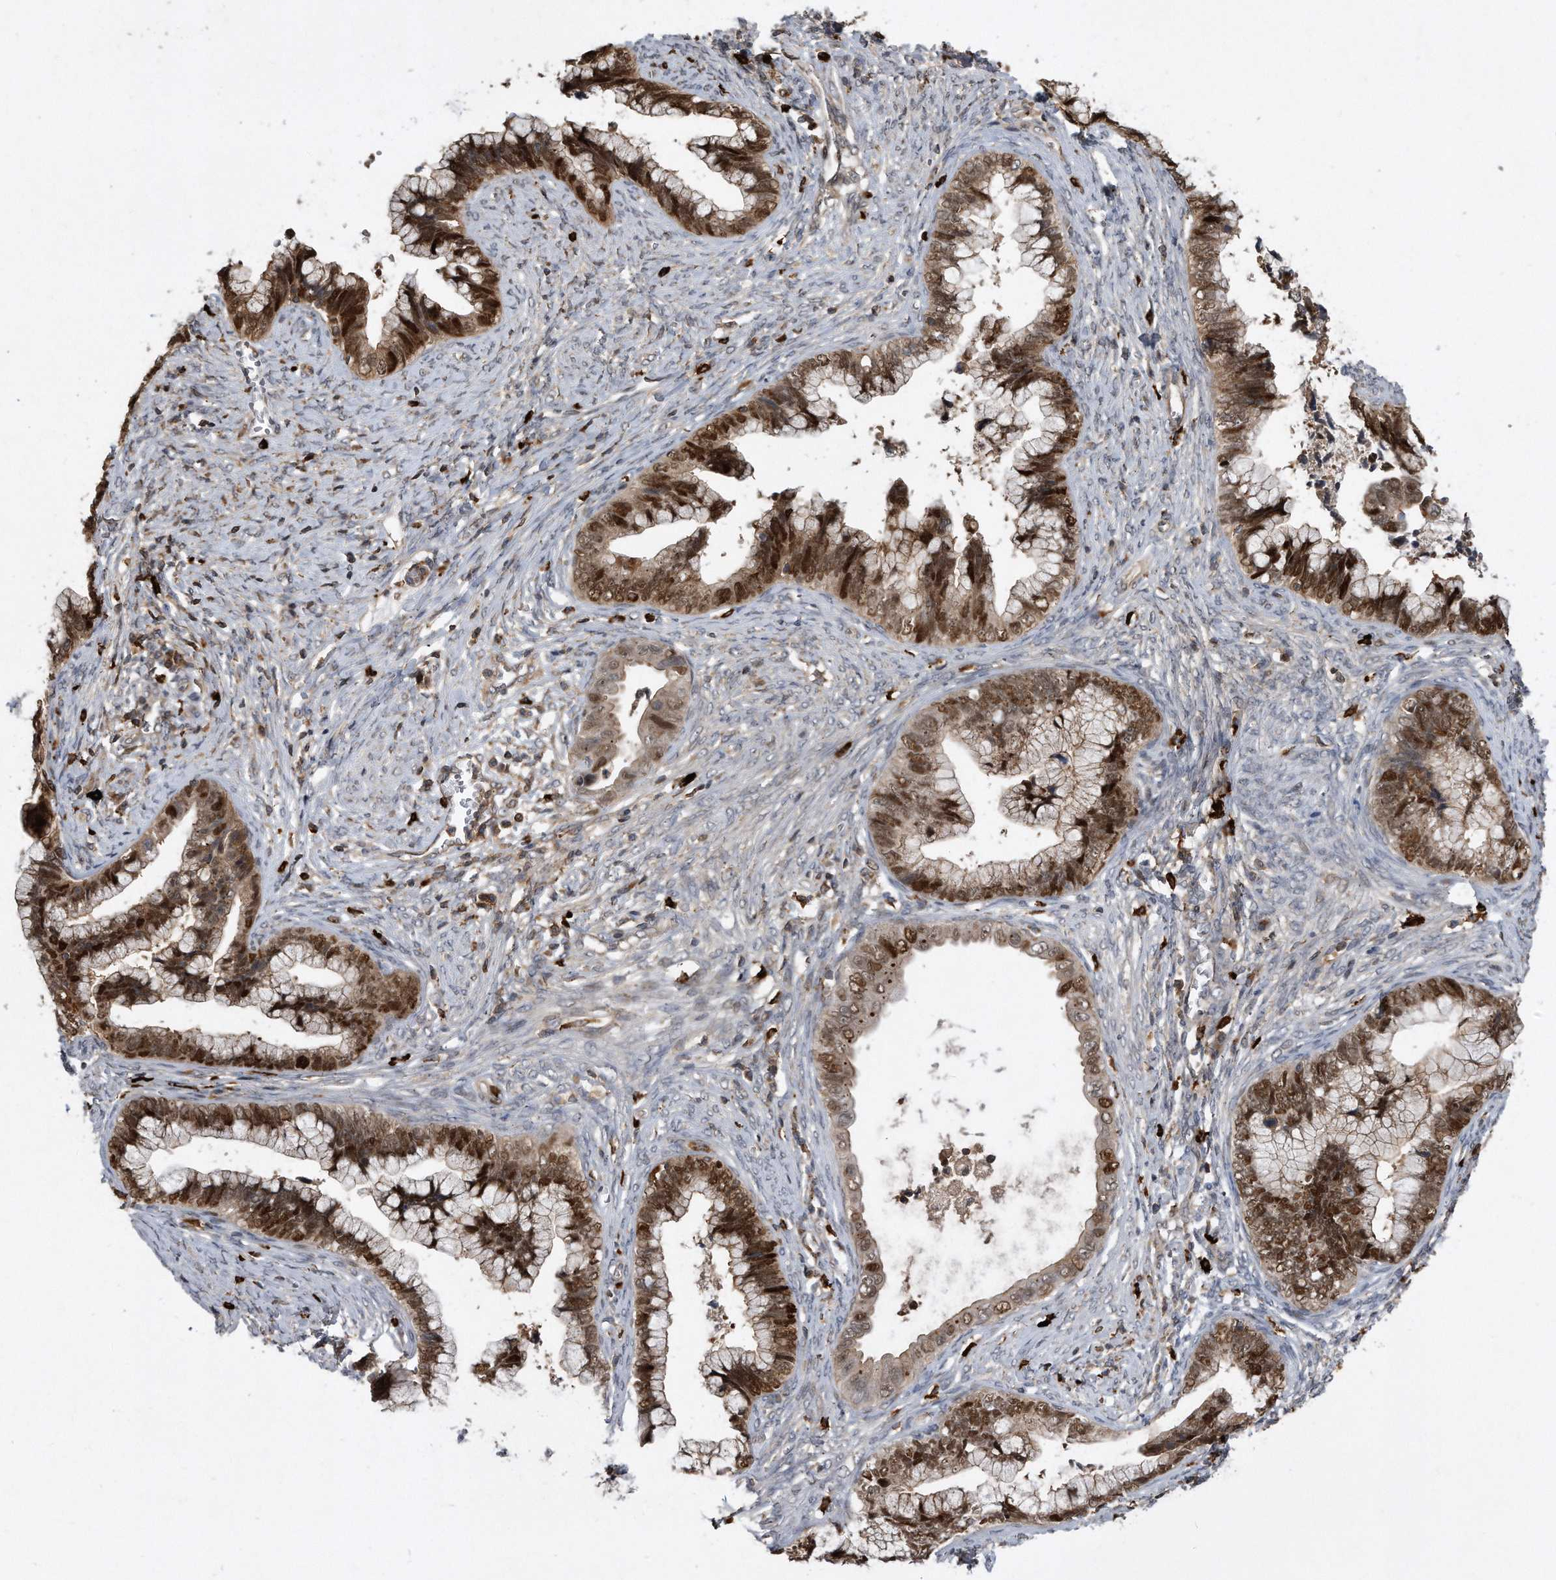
{"staining": {"intensity": "strong", "quantity": ">75%", "location": "cytoplasmic/membranous,nuclear"}, "tissue": "cervical cancer", "cell_type": "Tumor cells", "image_type": "cancer", "snomed": [{"axis": "morphology", "description": "Adenocarcinoma, NOS"}, {"axis": "topography", "description": "Cervix"}], "caption": "Immunohistochemical staining of cervical cancer (adenocarcinoma) demonstrates strong cytoplasmic/membranous and nuclear protein staining in about >75% of tumor cells. (brown staining indicates protein expression, while blue staining denotes nuclei).", "gene": "PGBD2", "patient": {"sex": "female", "age": 44}}